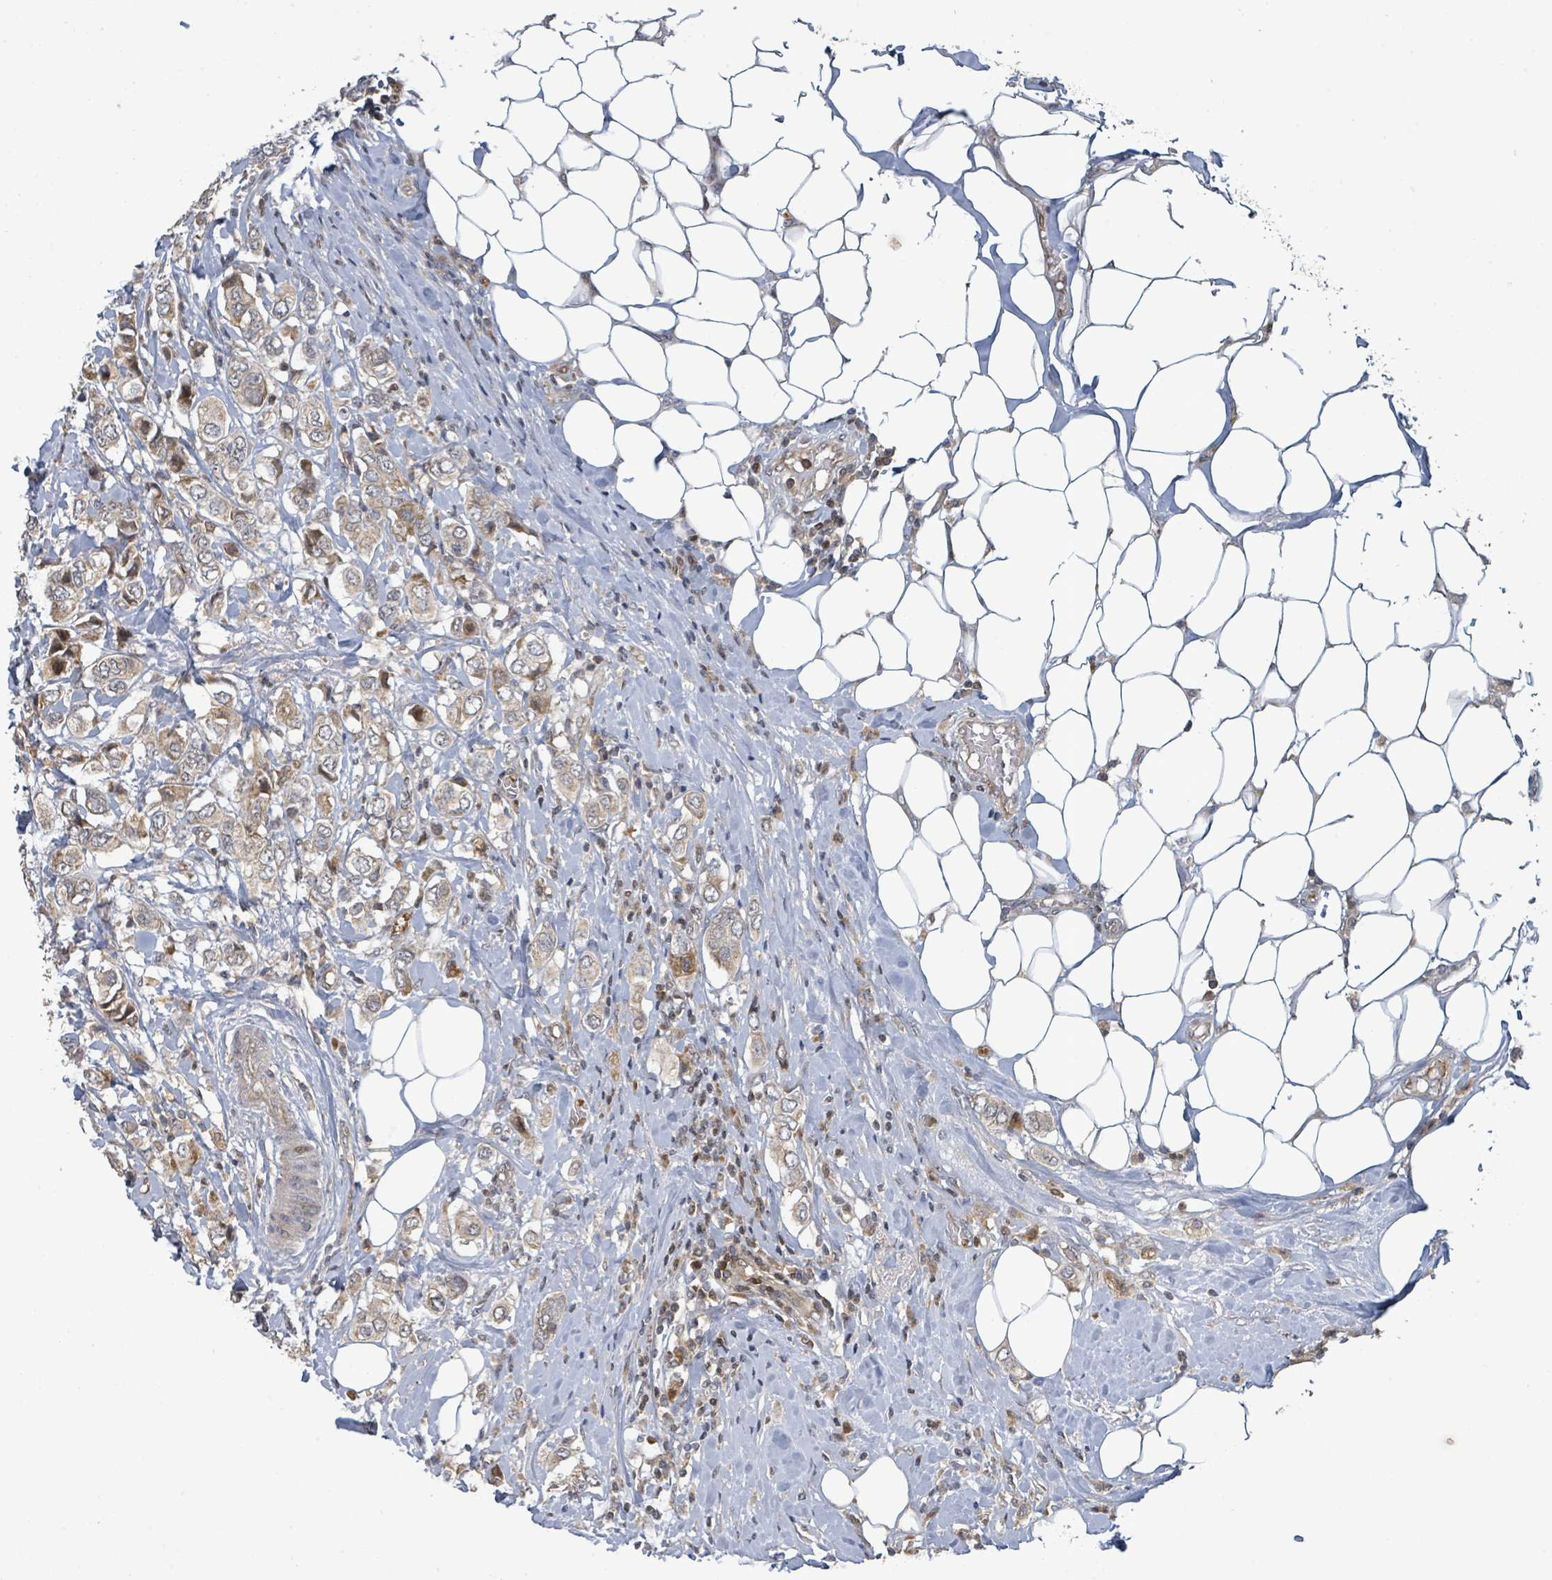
{"staining": {"intensity": "weak", "quantity": ">75%", "location": "cytoplasmic/membranous"}, "tissue": "breast cancer", "cell_type": "Tumor cells", "image_type": "cancer", "snomed": [{"axis": "morphology", "description": "Lobular carcinoma"}, {"axis": "topography", "description": "Breast"}], "caption": "Breast cancer (lobular carcinoma) stained with IHC shows weak cytoplasmic/membranous staining in about >75% of tumor cells.", "gene": "ITGA11", "patient": {"sex": "female", "age": 51}}